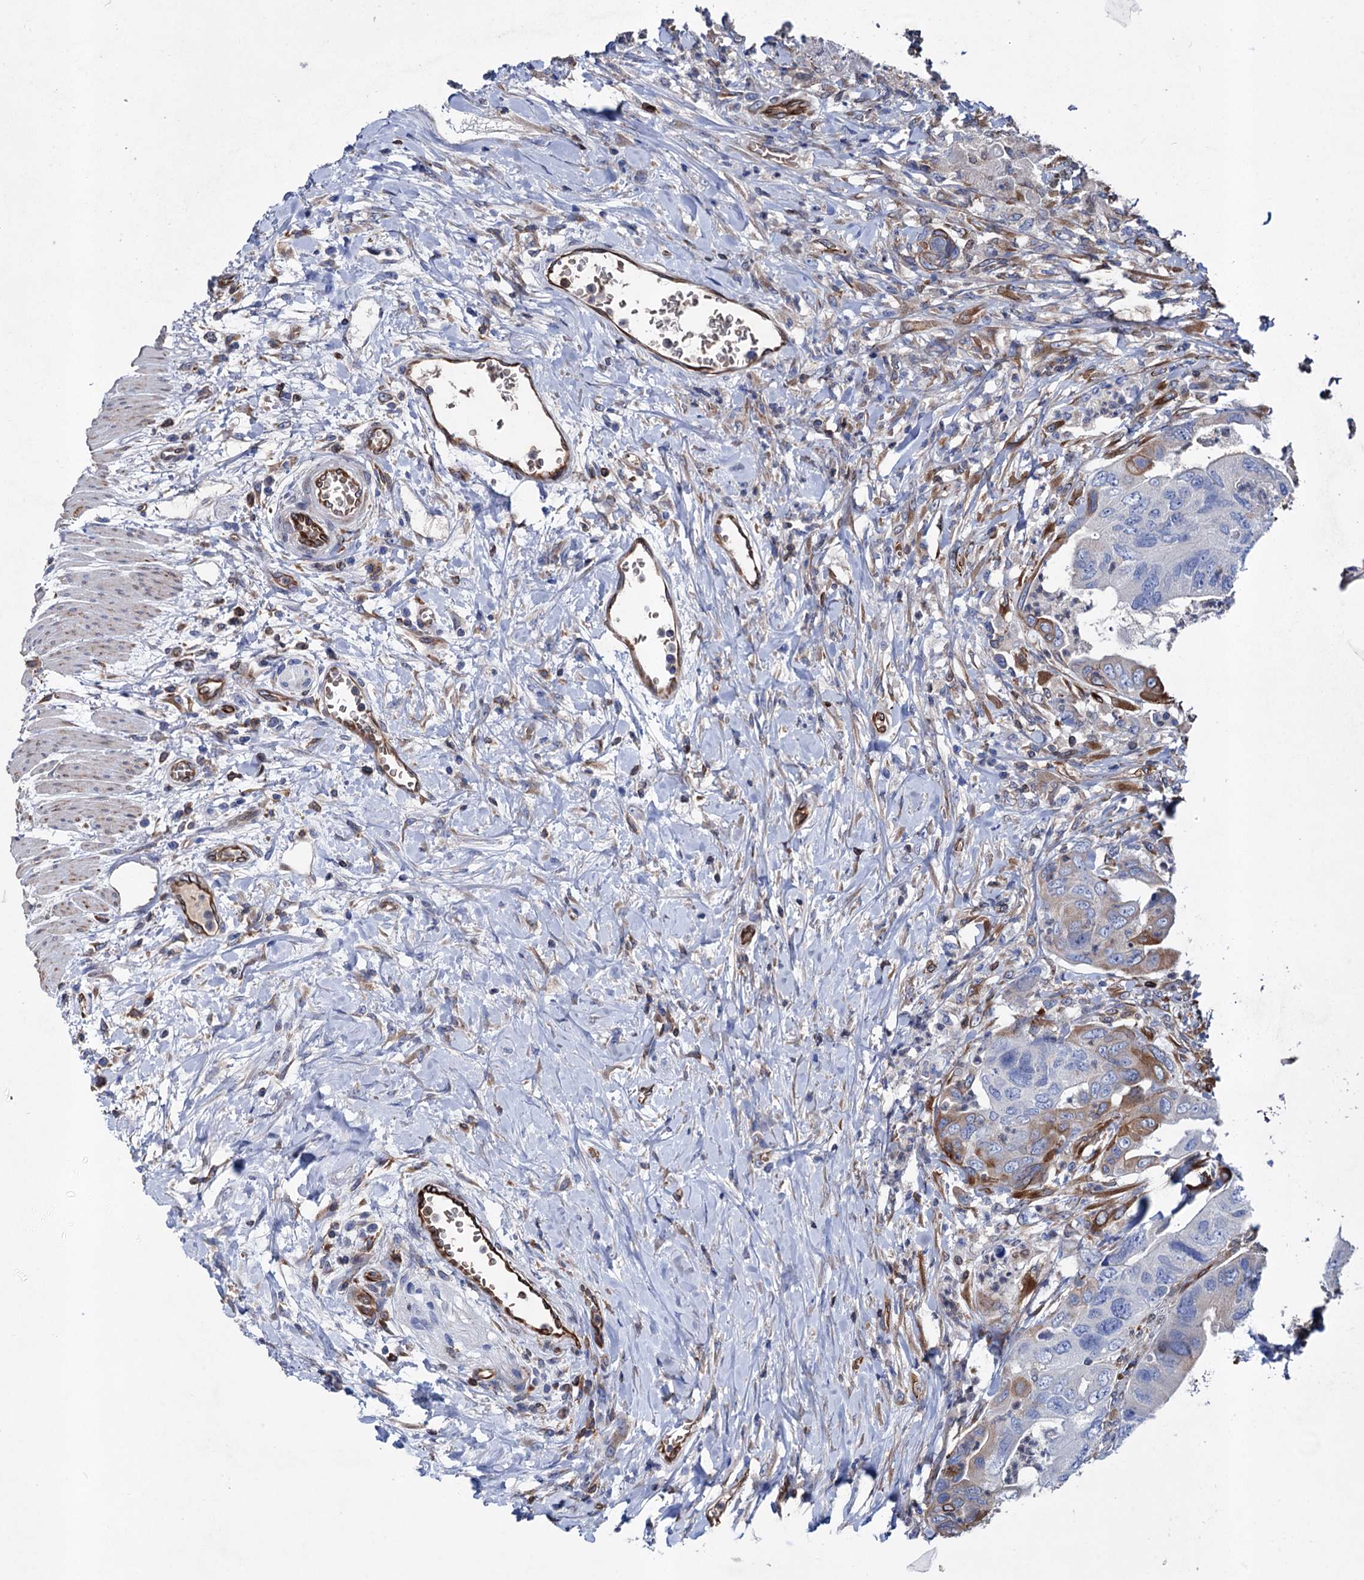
{"staining": {"intensity": "moderate", "quantity": "<25%", "location": "cytoplasmic/membranous"}, "tissue": "colorectal cancer", "cell_type": "Tumor cells", "image_type": "cancer", "snomed": [{"axis": "morphology", "description": "Adenocarcinoma, NOS"}, {"axis": "topography", "description": "Rectum"}], "caption": "Adenocarcinoma (colorectal) stained with a protein marker reveals moderate staining in tumor cells.", "gene": "STING1", "patient": {"sex": "male", "age": 63}}